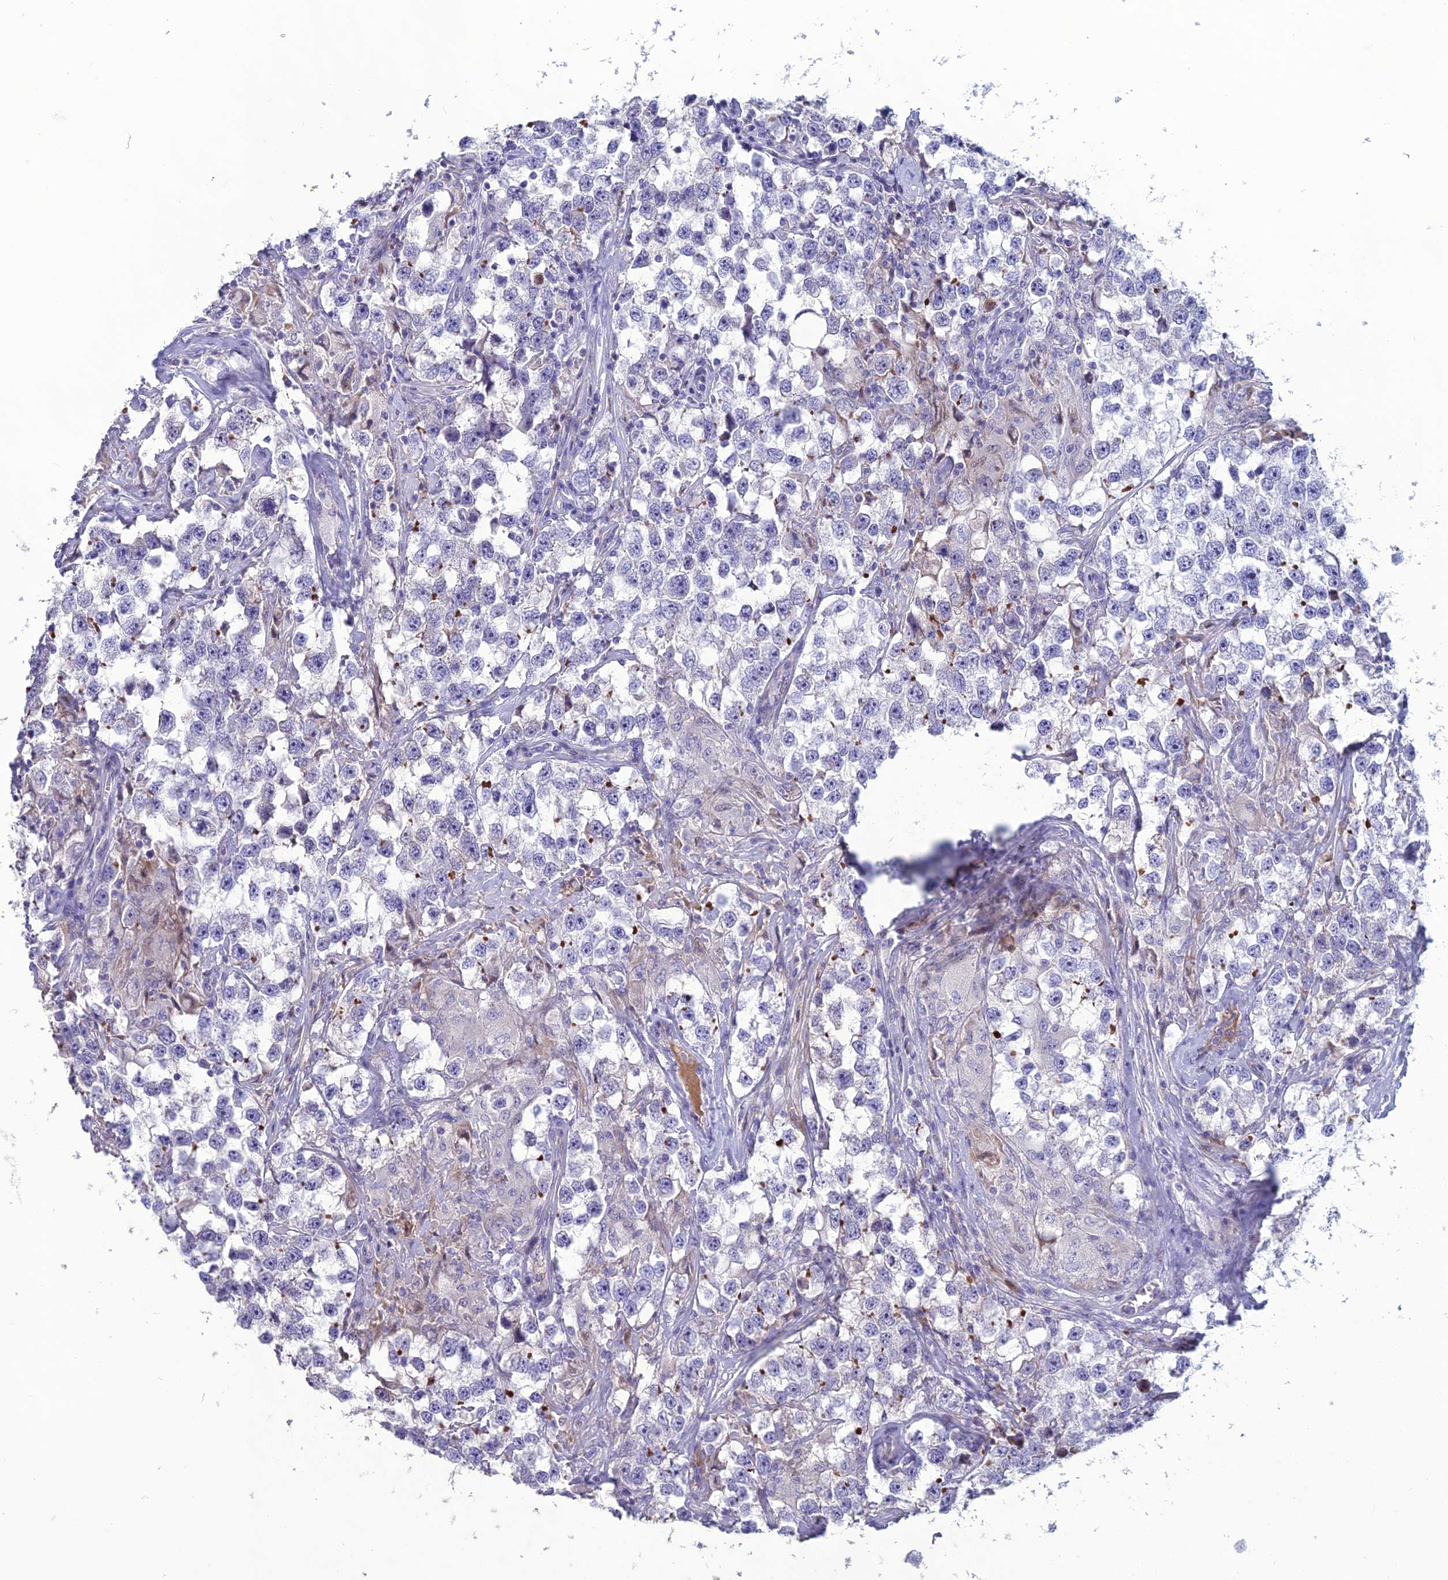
{"staining": {"intensity": "negative", "quantity": "none", "location": "none"}, "tissue": "testis cancer", "cell_type": "Tumor cells", "image_type": "cancer", "snomed": [{"axis": "morphology", "description": "Seminoma, NOS"}, {"axis": "topography", "description": "Testis"}], "caption": "Immunohistochemistry micrograph of neoplastic tissue: testis cancer stained with DAB demonstrates no significant protein positivity in tumor cells.", "gene": "OR56B1", "patient": {"sex": "male", "age": 46}}